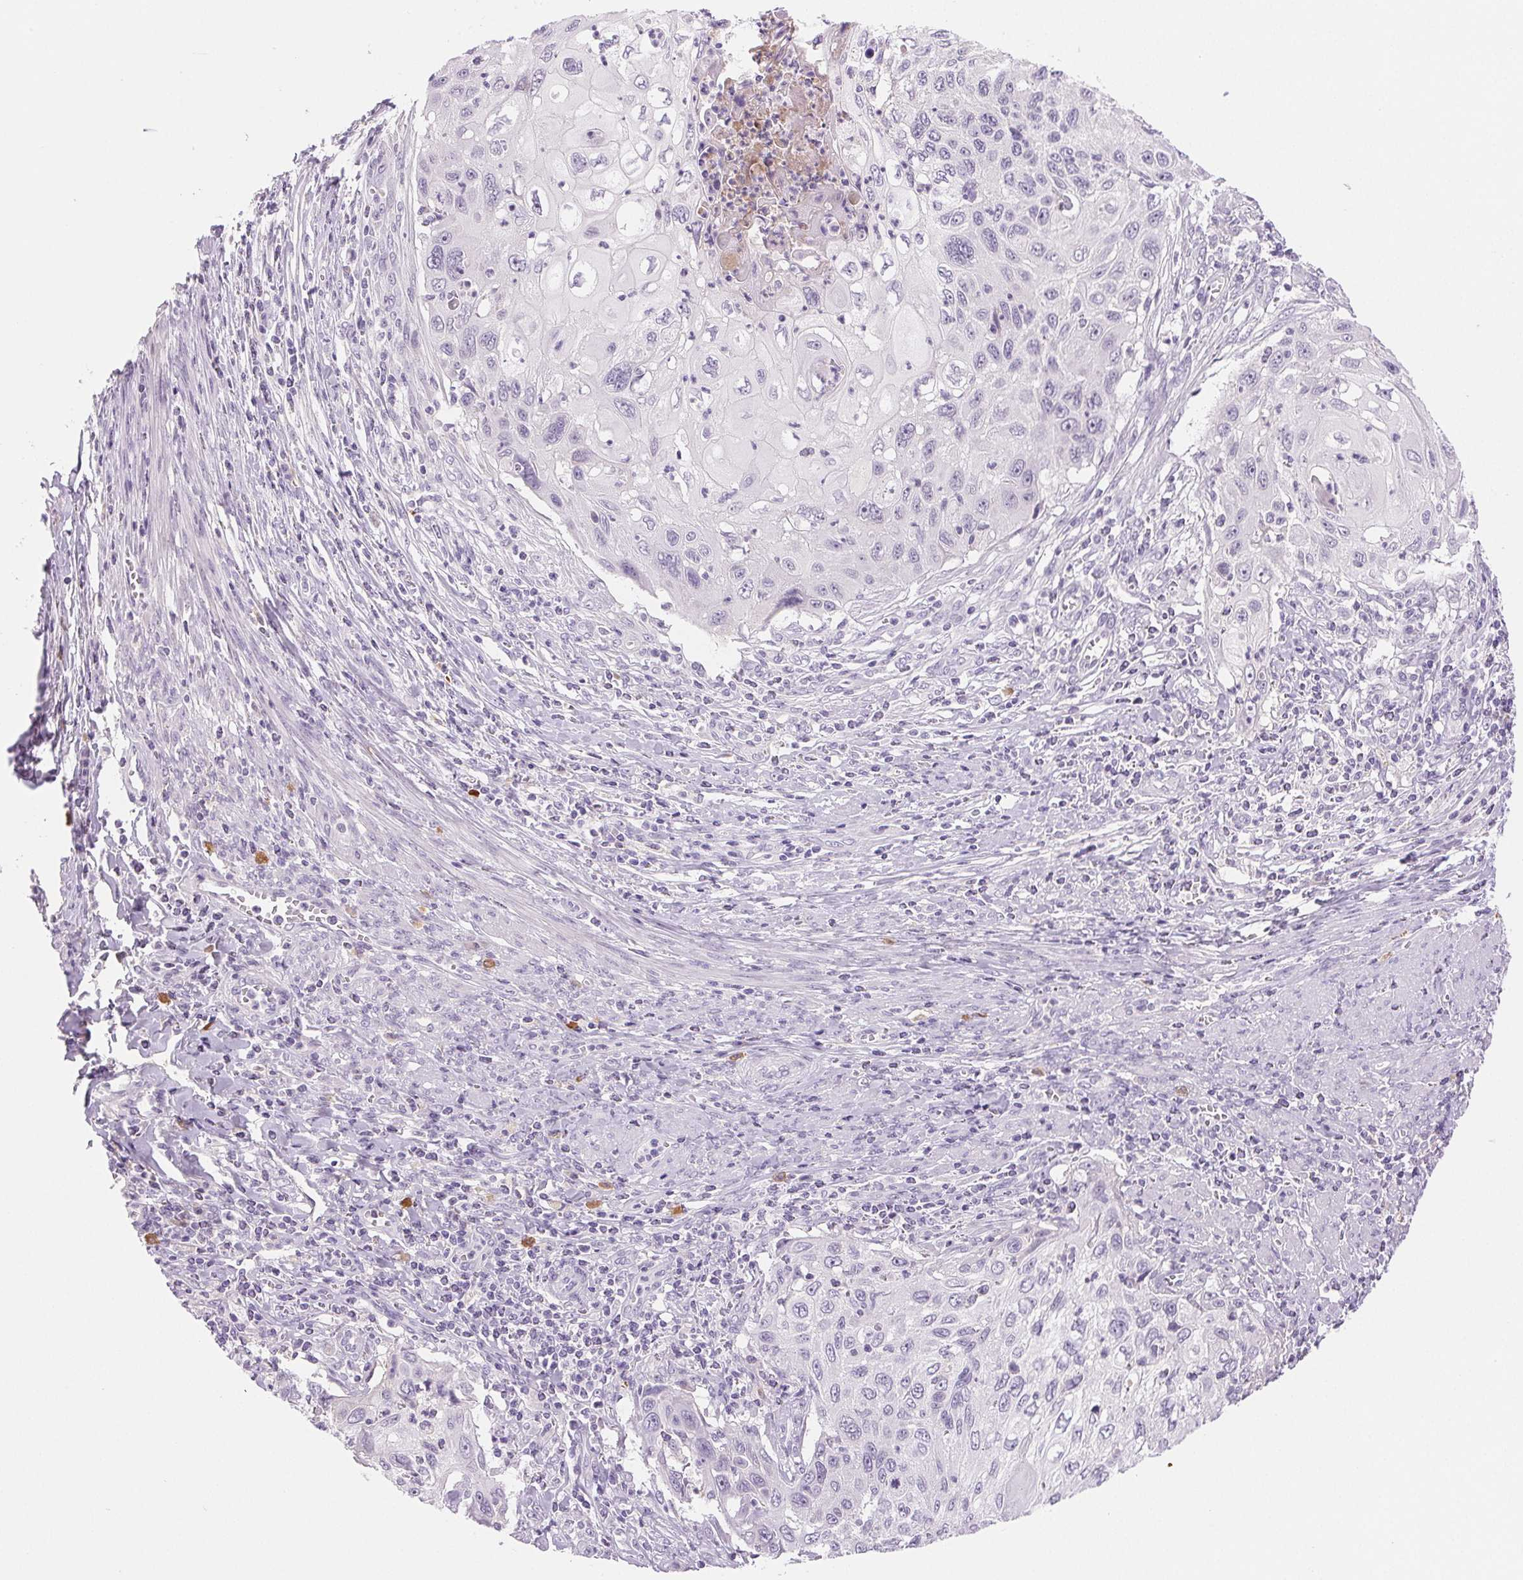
{"staining": {"intensity": "negative", "quantity": "none", "location": "none"}, "tissue": "cervical cancer", "cell_type": "Tumor cells", "image_type": "cancer", "snomed": [{"axis": "morphology", "description": "Squamous cell carcinoma, NOS"}, {"axis": "topography", "description": "Cervix"}], "caption": "DAB immunohistochemical staining of cervical cancer demonstrates no significant expression in tumor cells.", "gene": "IFIT1B", "patient": {"sex": "female", "age": 70}}